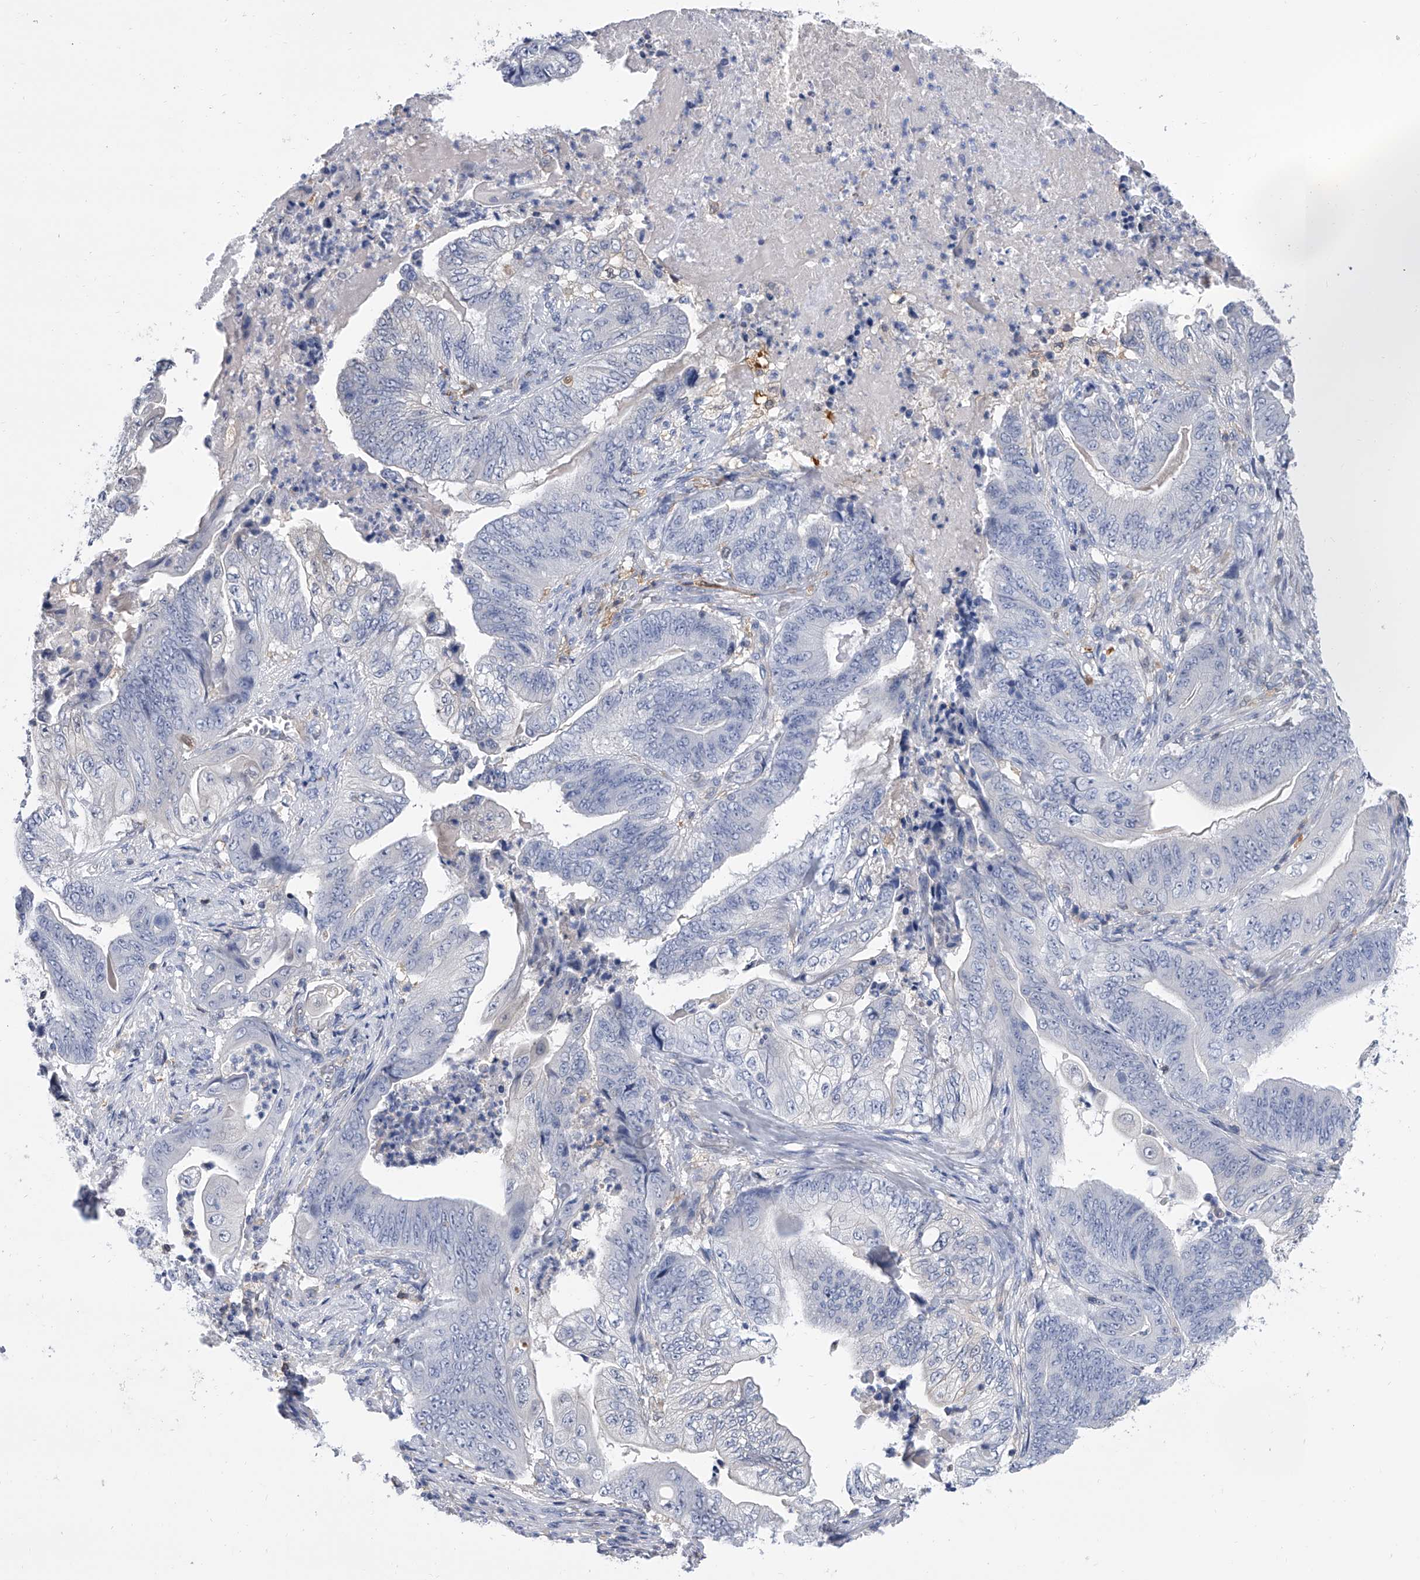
{"staining": {"intensity": "negative", "quantity": "none", "location": "none"}, "tissue": "stomach cancer", "cell_type": "Tumor cells", "image_type": "cancer", "snomed": [{"axis": "morphology", "description": "Adenocarcinoma, NOS"}, {"axis": "topography", "description": "Stomach"}], "caption": "Tumor cells are negative for protein expression in human stomach cancer (adenocarcinoma).", "gene": "SERPINB9", "patient": {"sex": "female", "age": 73}}